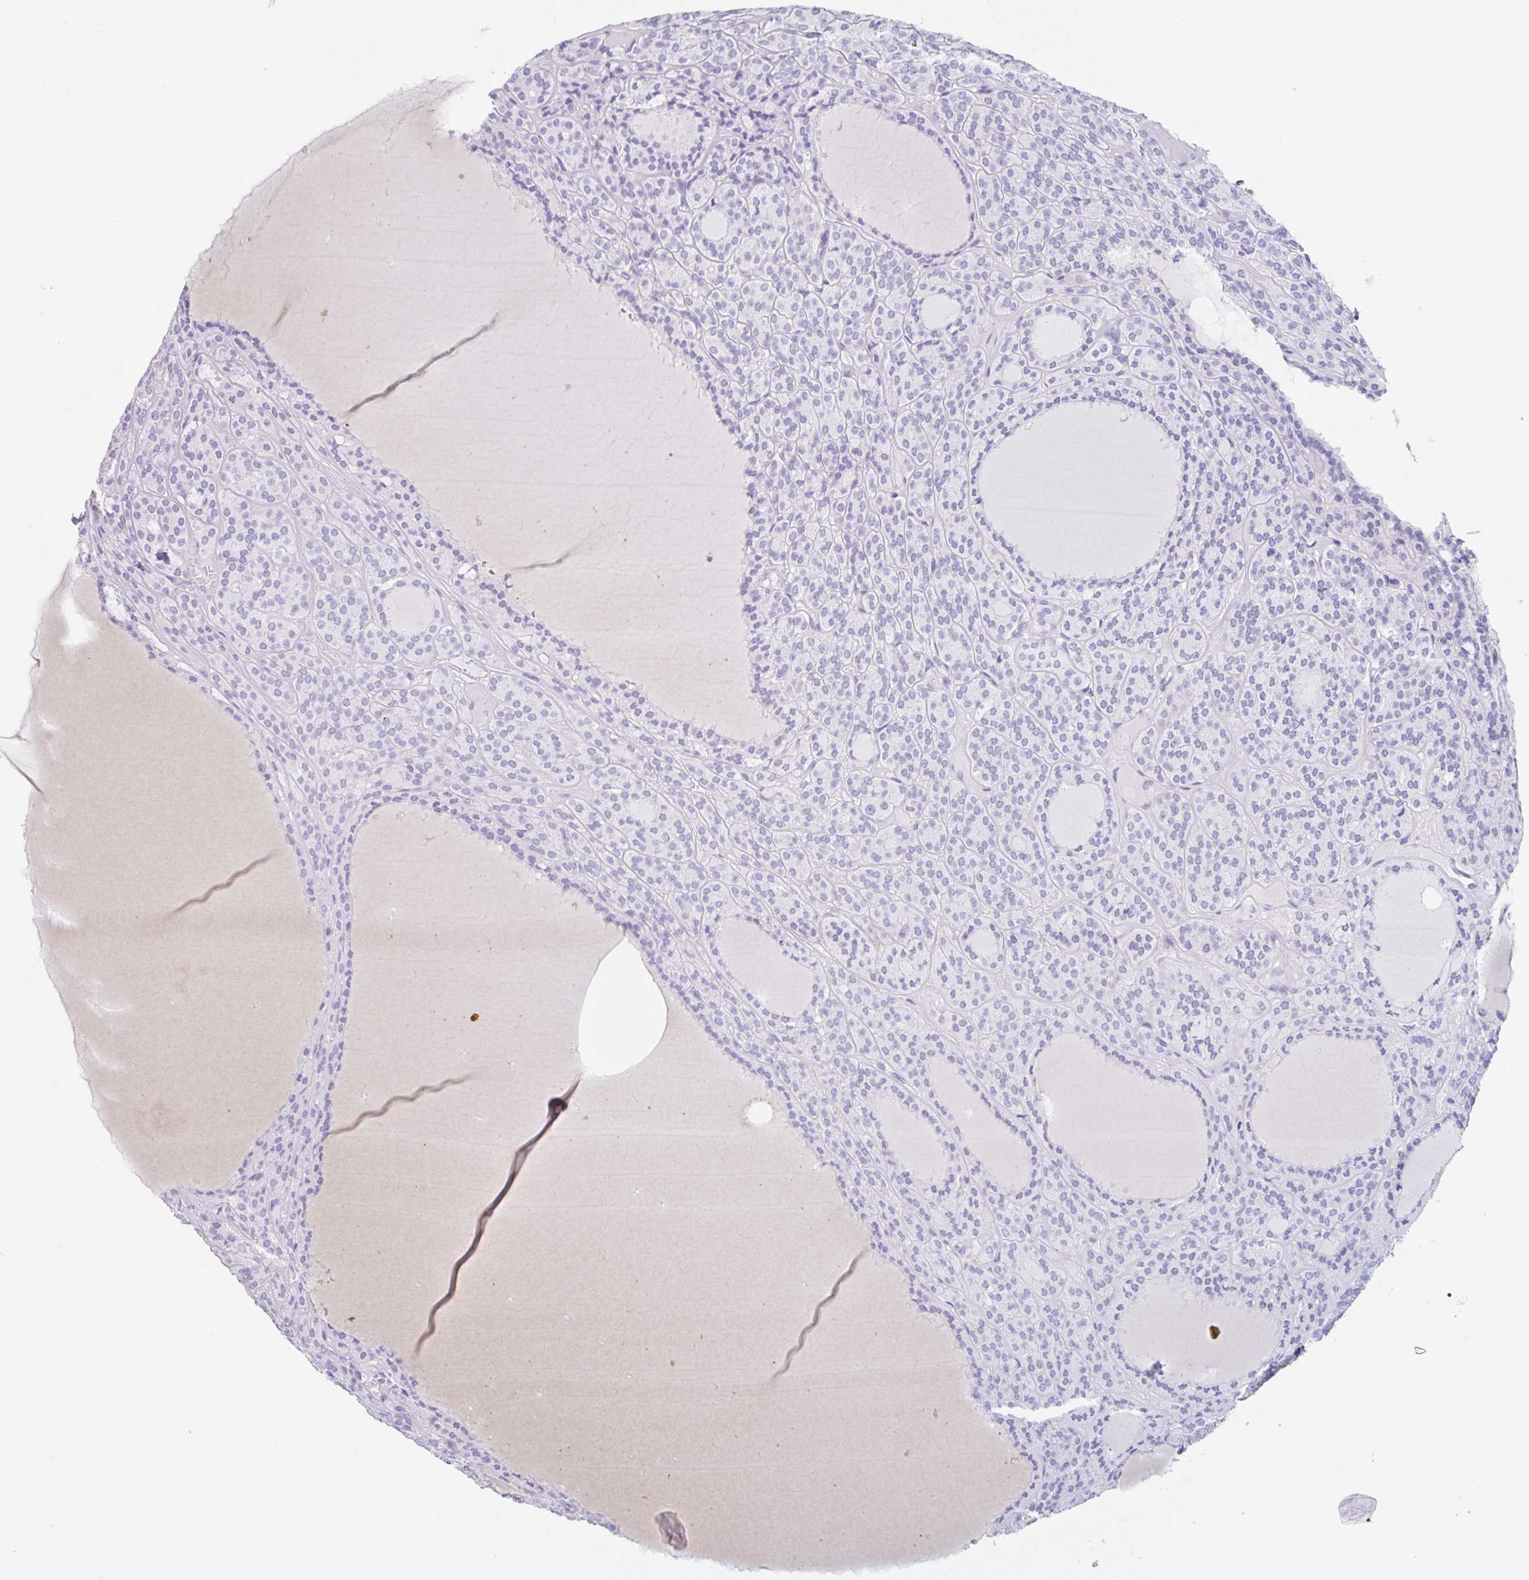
{"staining": {"intensity": "negative", "quantity": "none", "location": "none"}, "tissue": "thyroid cancer", "cell_type": "Tumor cells", "image_type": "cancer", "snomed": [{"axis": "morphology", "description": "Follicular adenoma carcinoma, NOS"}, {"axis": "topography", "description": "Thyroid gland"}], "caption": "Tumor cells show no significant protein expression in thyroid follicular adenoma carcinoma.", "gene": "EMC4", "patient": {"sex": "female", "age": 63}}